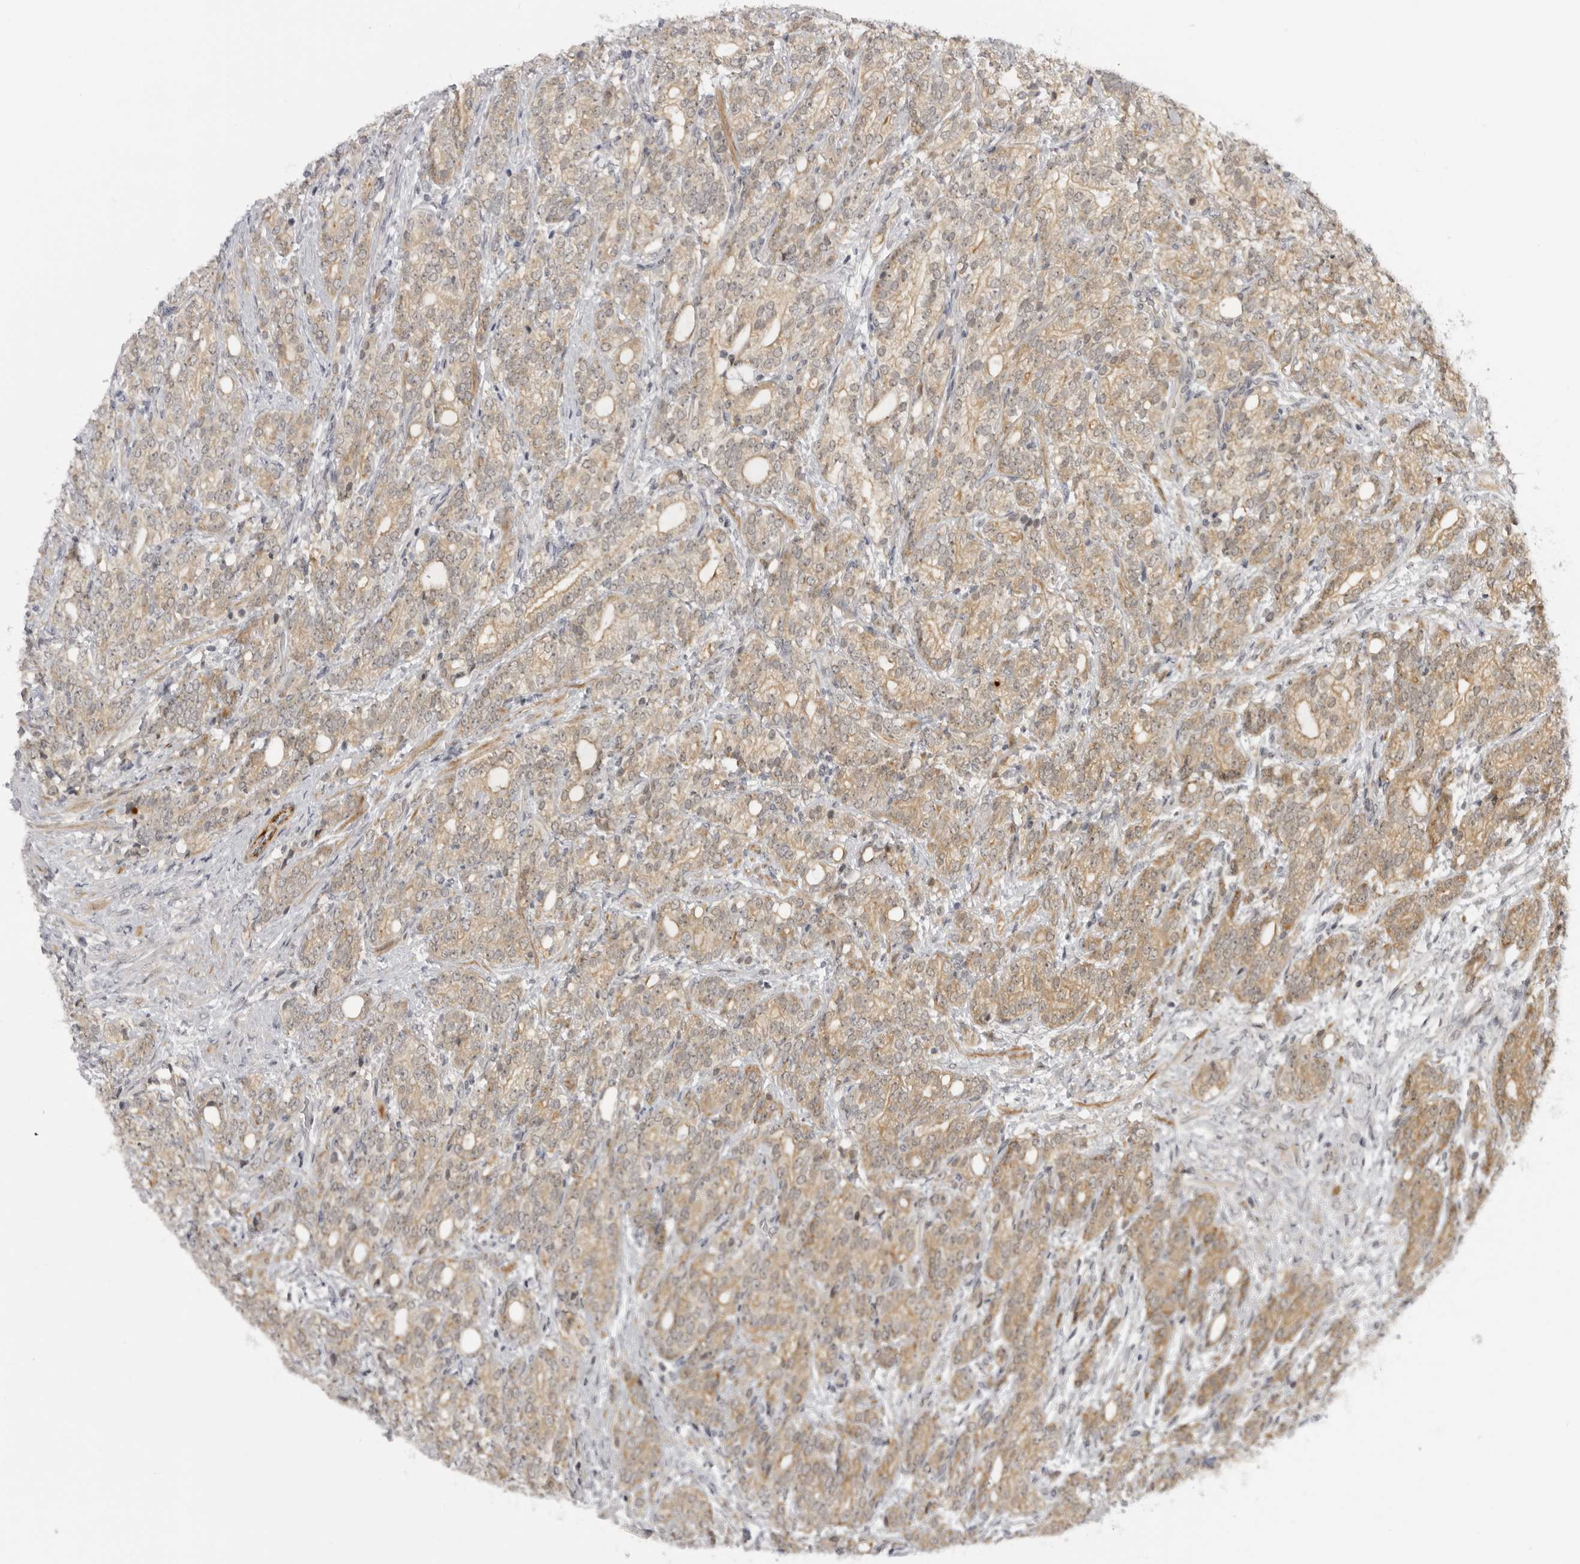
{"staining": {"intensity": "moderate", "quantity": ">75%", "location": "cytoplasmic/membranous"}, "tissue": "prostate cancer", "cell_type": "Tumor cells", "image_type": "cancer", "snomed": [{"axis": "morphology", "description": "Adenocarcinoma, High grade"}, {"axis": "topography", "description": "Prostate"}], "caption": "A brown stain shows moderate cytoplasmic/membranous positivity of a protein in human prostate high-grade adenocarcinoma tumor cells. (IHC, brightfield microscopy, high magnification).", "gene": "ALPK2", "patient": {"sex": "male", "age": 57}}